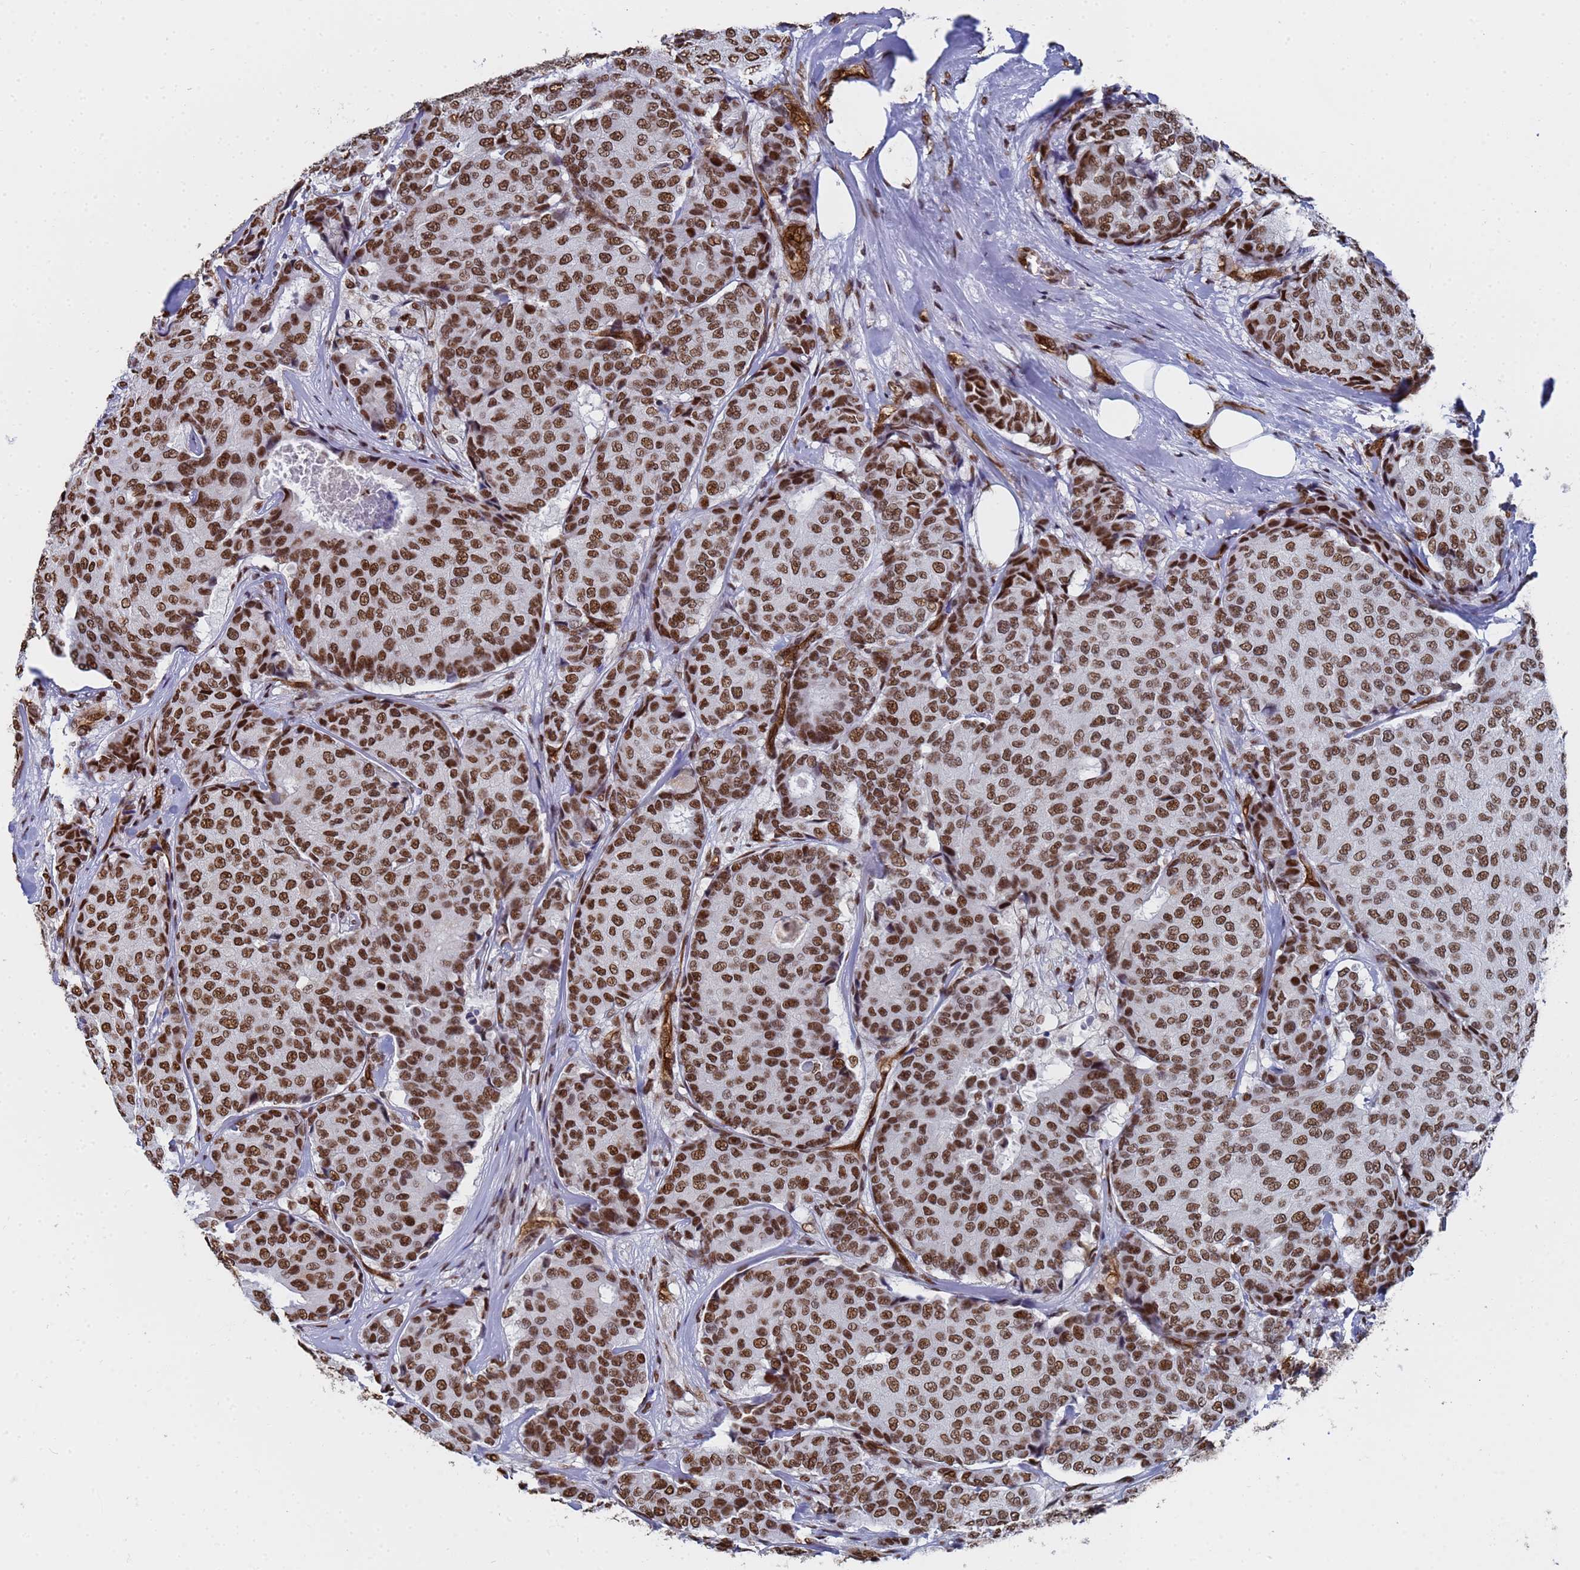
{"staining": {"intensity": "strong", "quantity": ">75%", "location": "nuclear"}, "tissue": "breast cancer", "cell_type": "Tumor cells", "image_type": "cancer", "snomed": [{"axis": "morphology", "description": "Duct carcinoma"}, {"axis": "topography", "description": "Breast"}], "caption": "About >75% of tumor cells in human breast cancer display strong nuclear protein positivity as visualized by brown immunohistochemical staining.", "gene": "RAVER2", "patient": {"sex": "female", "age": 75}}